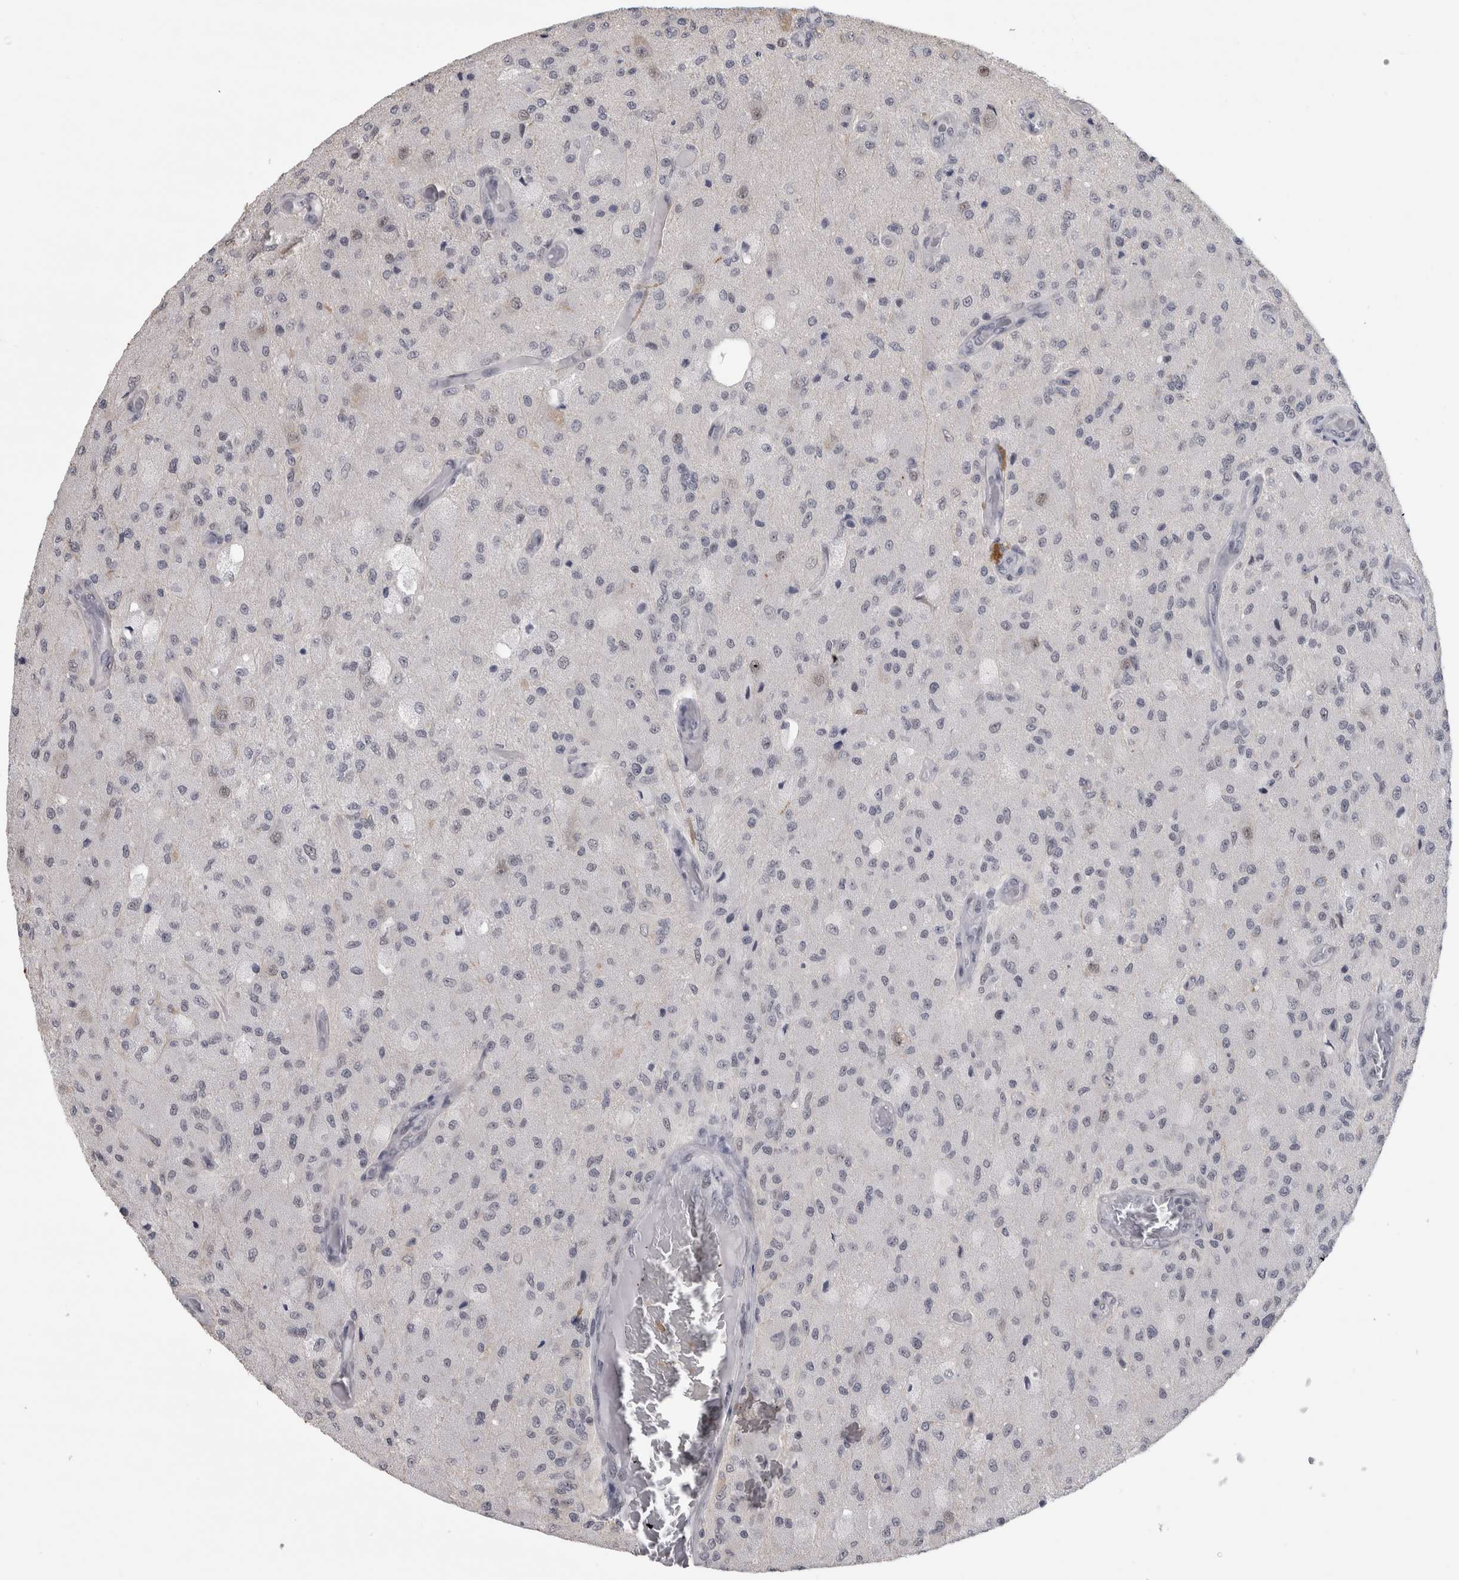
{"staining": {"intensity": "negative", "quantity": "none", "location": "none"}, "tissue": "glioma", "cell_type": "Tumor cells", "image_type": "cancer", "snomed": [{"axis": "morphology", "description": "Normal tissue, NOS"}, {"axis": "morphology", "description": "Glioma, malignant, High grade"}, {"axis": "topography", "description": "Cerebral cortex"}], "caption": "Glioma was stained to show a protein in brown. There is no significant staining in tumor cells.", "gene": "ARID4B", "patient": {"sex": "male", "age": 77}}